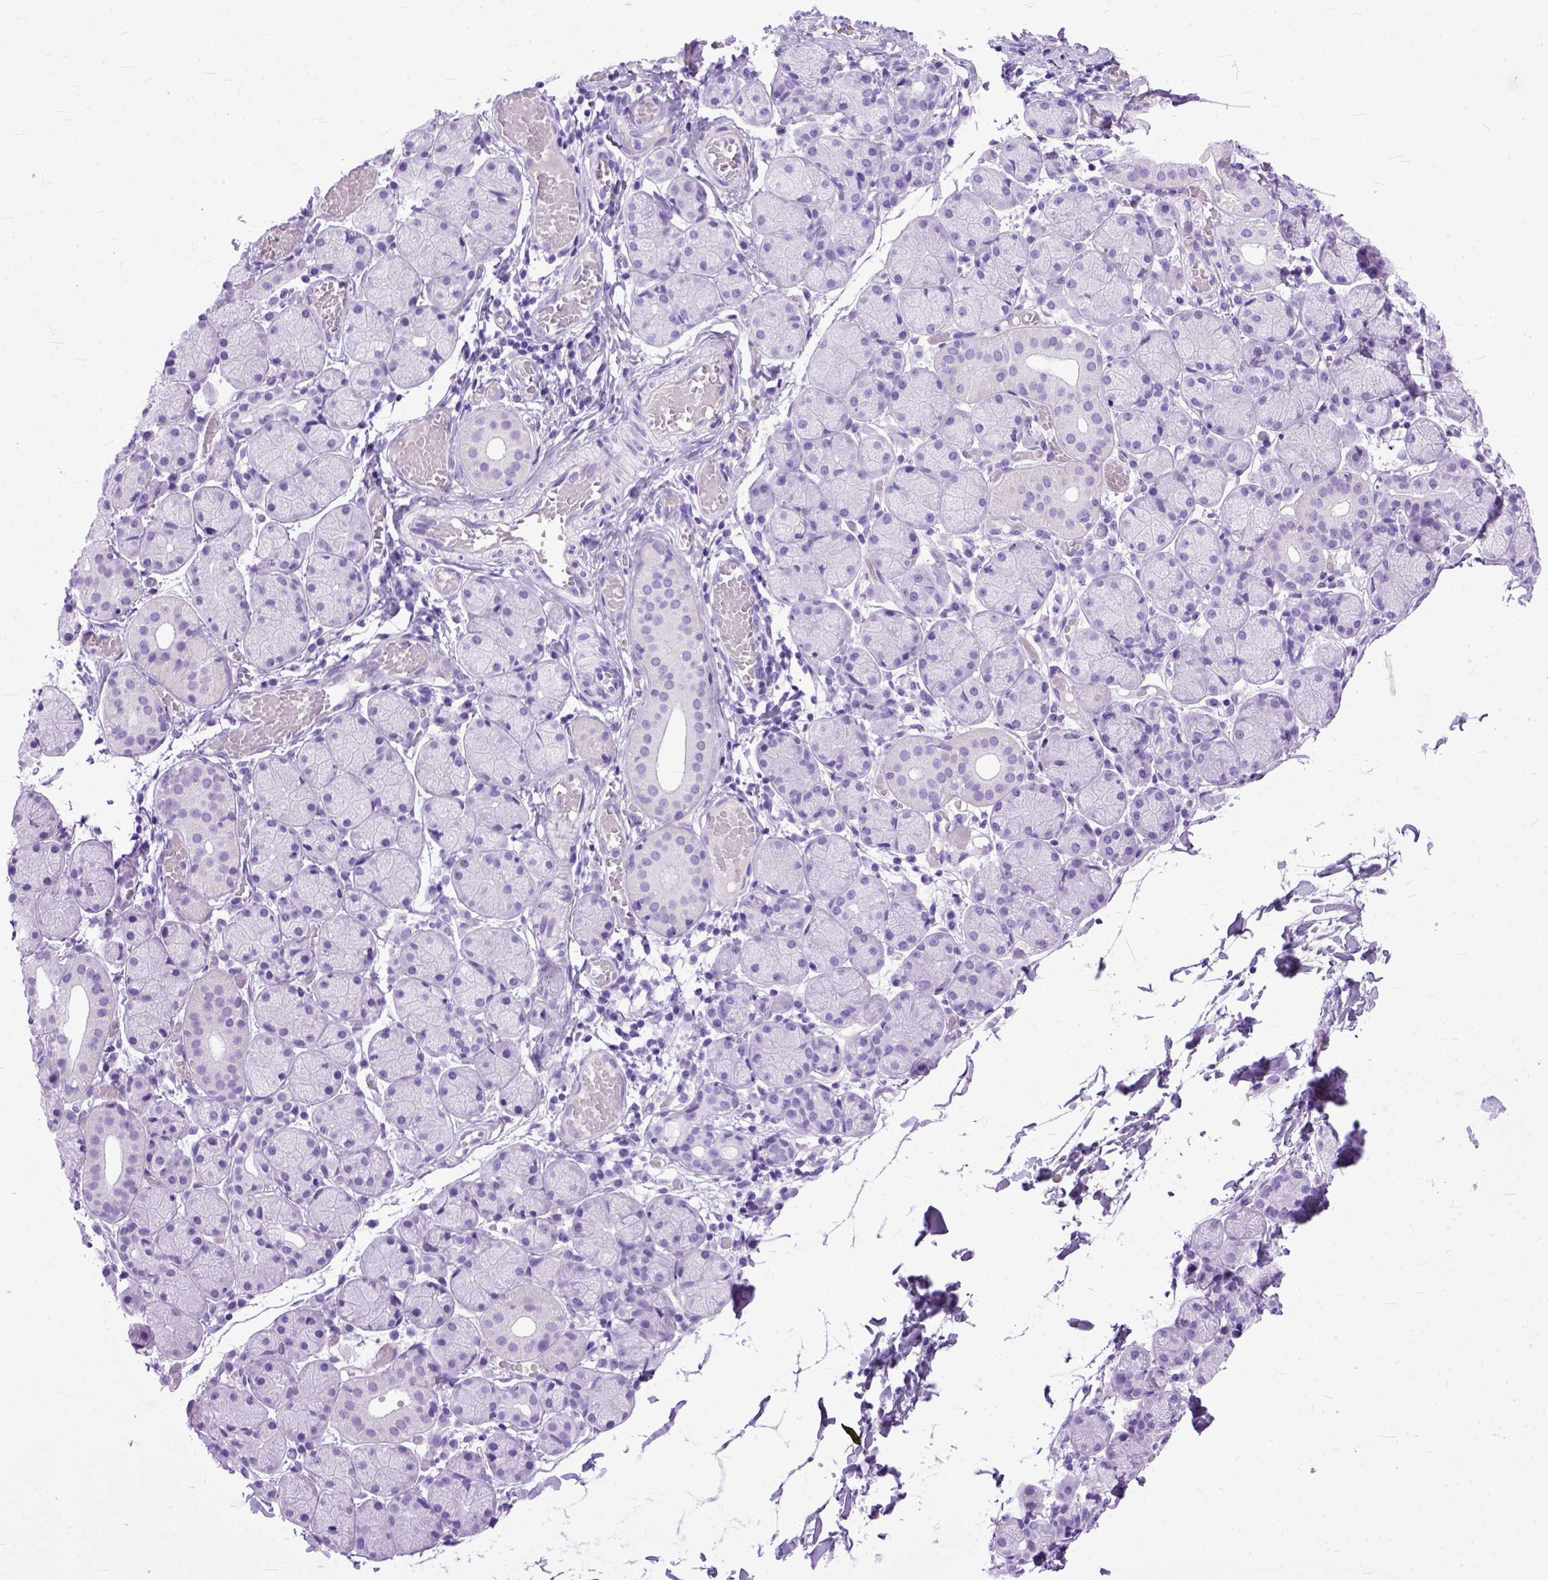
{"staining": {"intensity": "negative", "quantity": "none", "location": "none"}, "tissue": "salivary gland", "cell_type": "Glandular cells", "image_type": "normal", "snomed": [{"axis": "morphology", "description": "Normal tissue, NOS"}, {"axis": "topography", "description": "Salivary gland"}], "caption": "Salivary gland stained for a protein using immunohistochemistry (IHC) exhibits no expression glandular cells.", "gene": "GNGT1", "patient": {"sex": "female", "age": 24}}